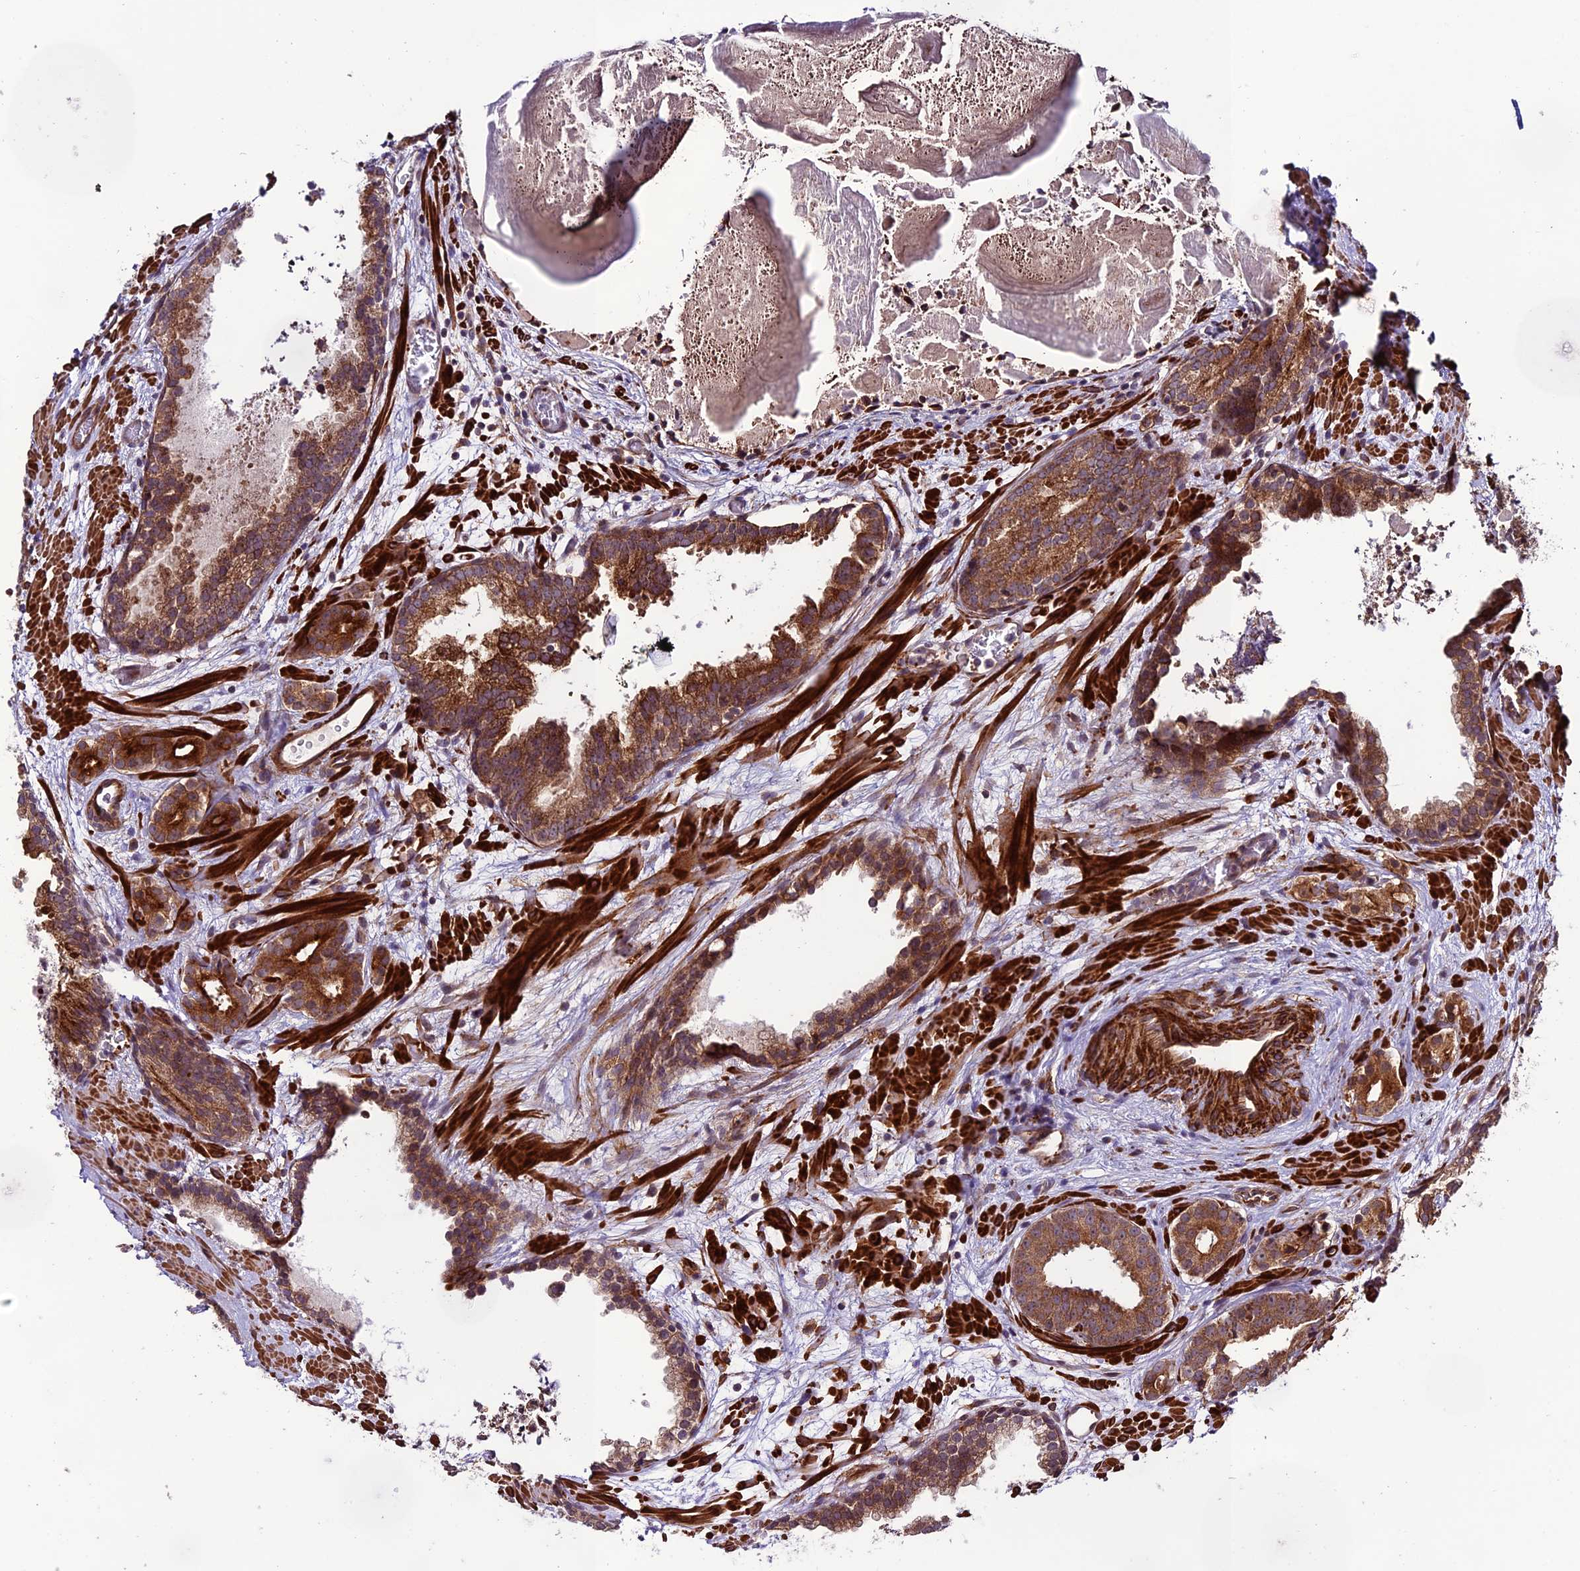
{"staining": {"intensity": "moderate", "quantity": ">75%", "location": "cytoplasmic/membranous"}, "tissue": "prostate cancer", "cell_type": "Tumor cells", "image_type": "cancer", "snomed": [{"axis": "morphology", "description": "Adenocarcinoma, High grade"}, {"axis": "topography", "description": "Prostate"}], "caption": "Tumor cells reveal medium levels of moderate cytoplasmic/membranous positivity in about >75% of cells in human high-grade adenocarcinoma (prostate).", "gene": "TNIP3", "patient": {"sex": "male", "age": 57}}